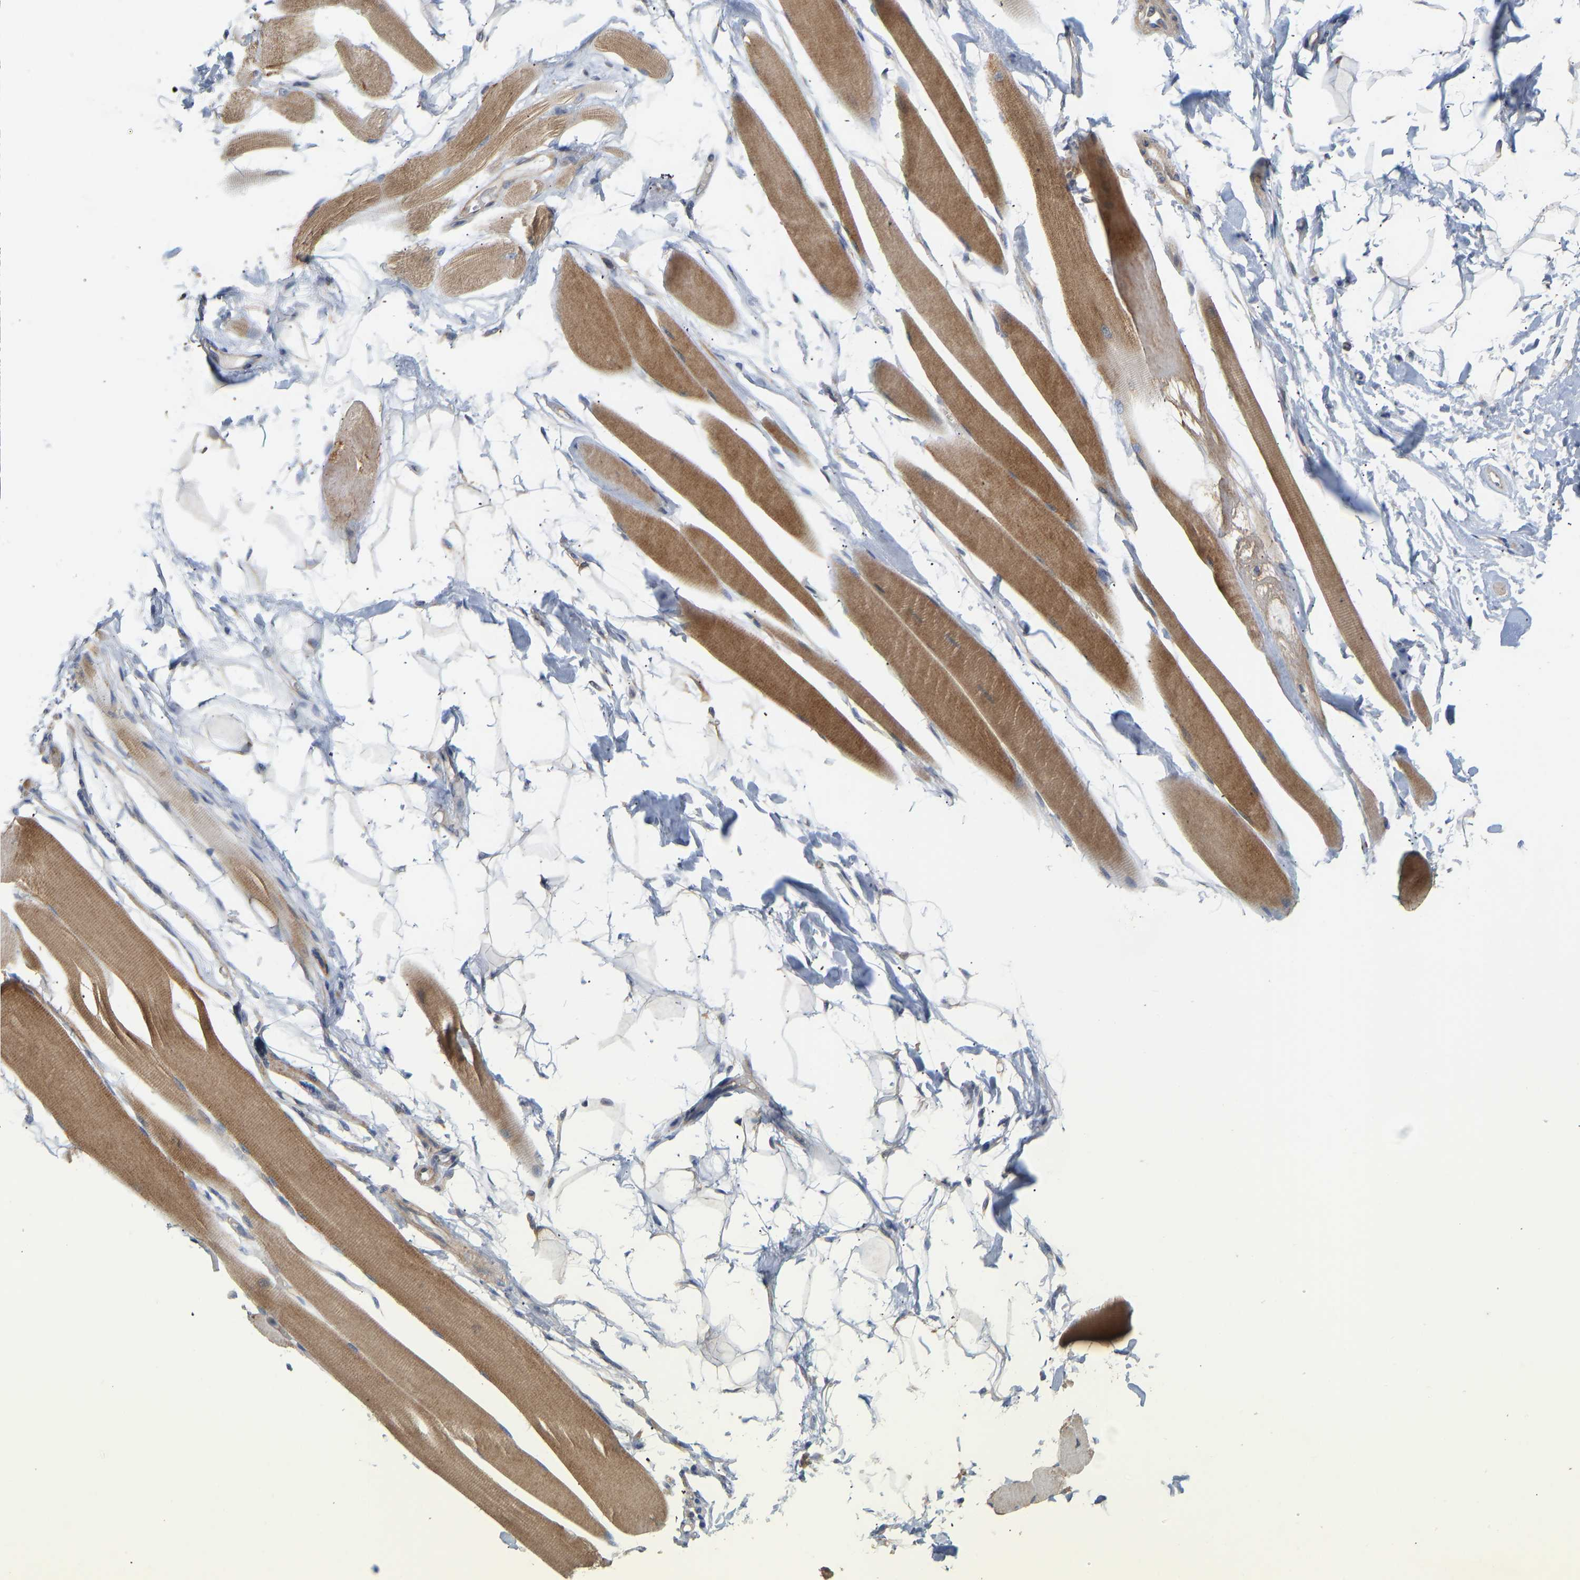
{"staining": {"intensity": "moderate", "quantity": ">75%", "location": "cytoplasmic/membranous"}, "tissue": "skeletal muscle", "cell_type": "Myocytes", "image_type": "normal", "snomed": [{"axis": "morphology", "description": "Normal tissue, NOS"}, {"axis": "topography", "description": "Skeletal muscle"}, {"axis": "topography", "description": "Peripheral nerve tissue"}], "caption": "Brown immunohistochemical staining in benign human skeletal muscle displays moderate cytoplasmic/membranous positivity in approximately >75% of myocytes.", "gene": "HACD2", "patient": {"sex": "female", "age": 84}}